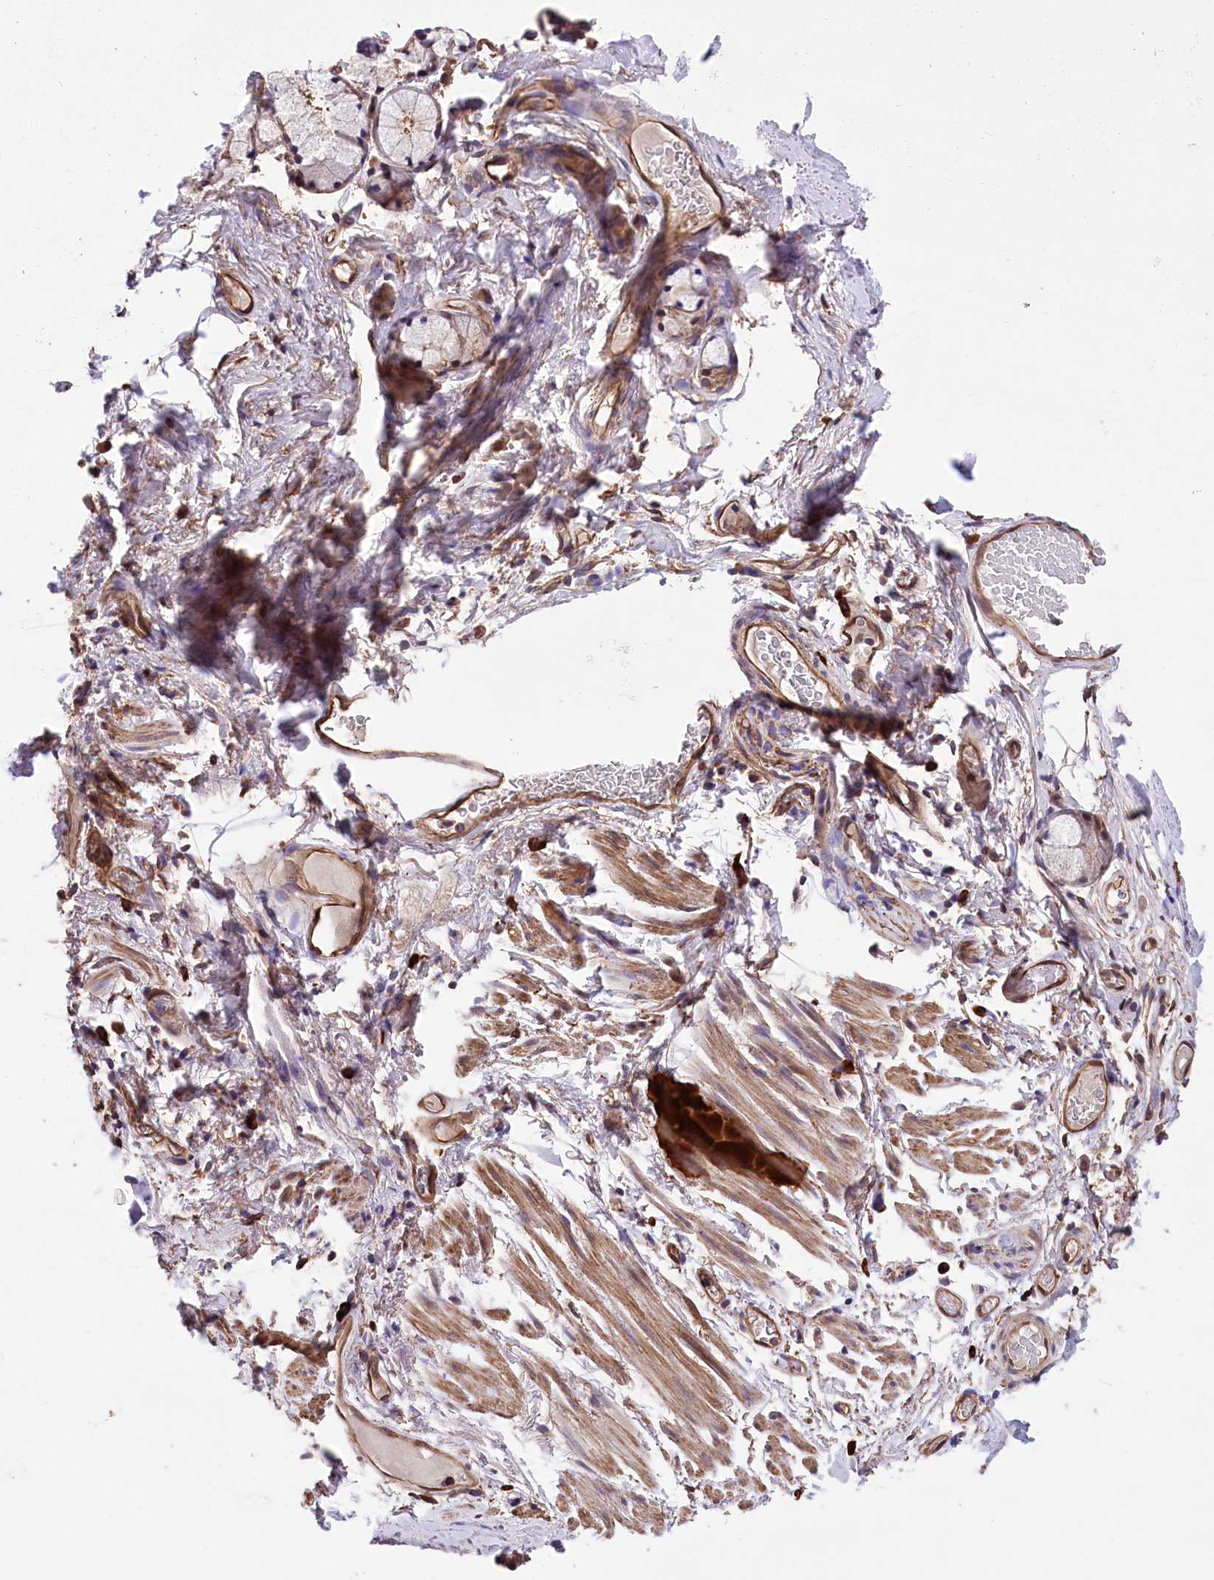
{"staining": {"intensity": "moderate", "quantity": ">75%", "location": "cytoplasmic/membranous"}, "tissue": "adipose tissue", "cell_type": "Adipocytes", "image_type": "normal", "snomed": [{"axis": "morphology", "description": "Normal tissue, NOS"}, {"axis": "topography", "description": "Cartilage tissue"}, {"axis": "topography", "description": "Bronchus"}], "caption": "A medium amount of moderate cytoplasmic/membranous positivity is seen in about >75% of adipocytes in unremarkable adipose tissue.", "gene": "DPP3", "patient": {"sex": "female", "age": 73}}